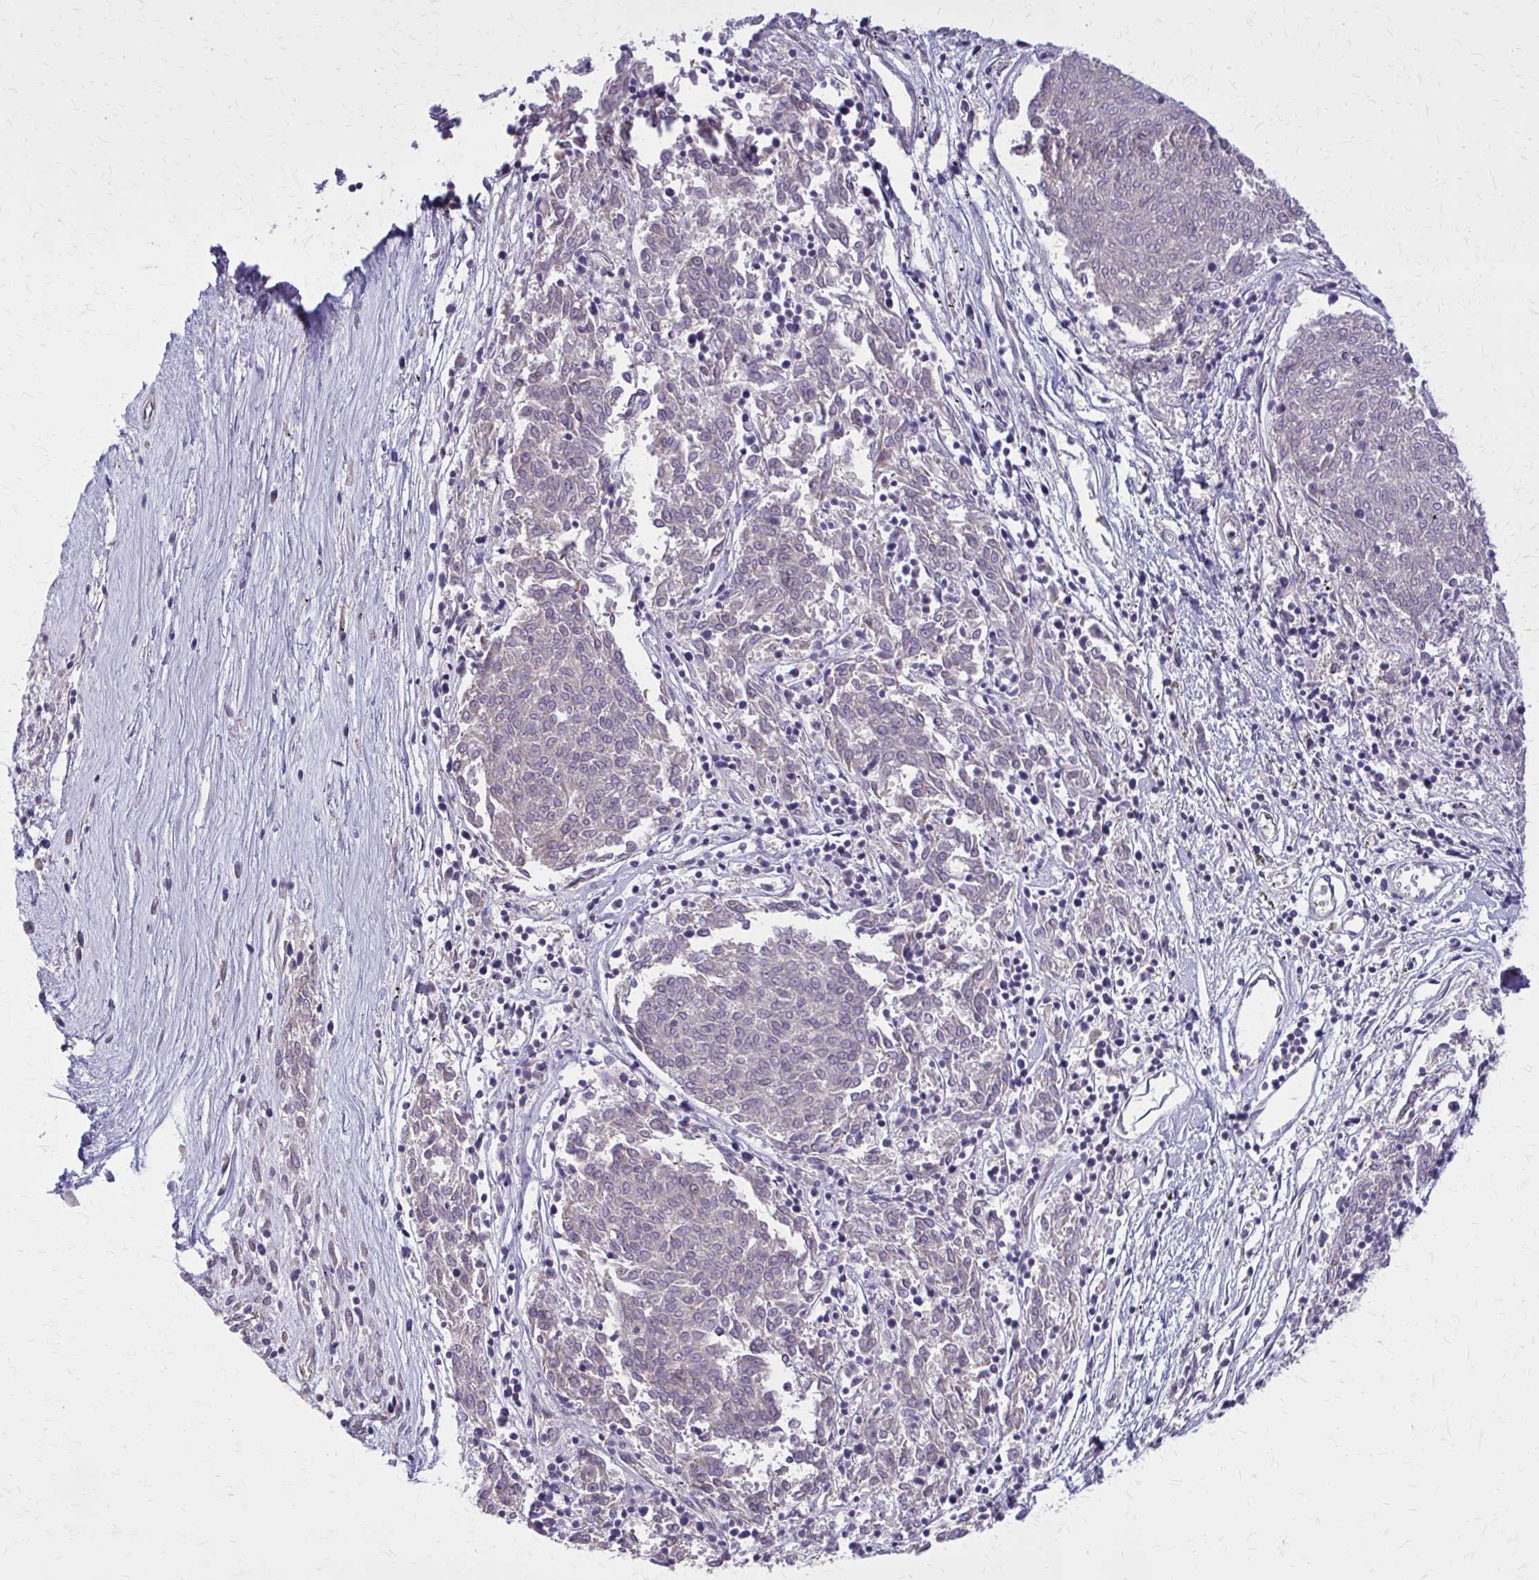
{"staining": {"intensity": "negative", "quantity": "none", "location": "none"}, "tissue": "melanoma", "cell_type": "Tumor cells", "image_type": "cancer", "snomed": [{"axis": "morphology", "description": "Malignant melanoma, NOS"}, {"axis": "topography", "description": "Skin"}], "caption": "Tumor cells show no significant protein expression in melanoma. (Stains: DAB (3,3'-diaminobenzidine) immunohistochemistry (IHC) with hematoxylin counter stain, Microscopy: brightfield microscopy at high magnification).", "gene": "TTF1", "patient": {"sex": "female", "age": 72}}